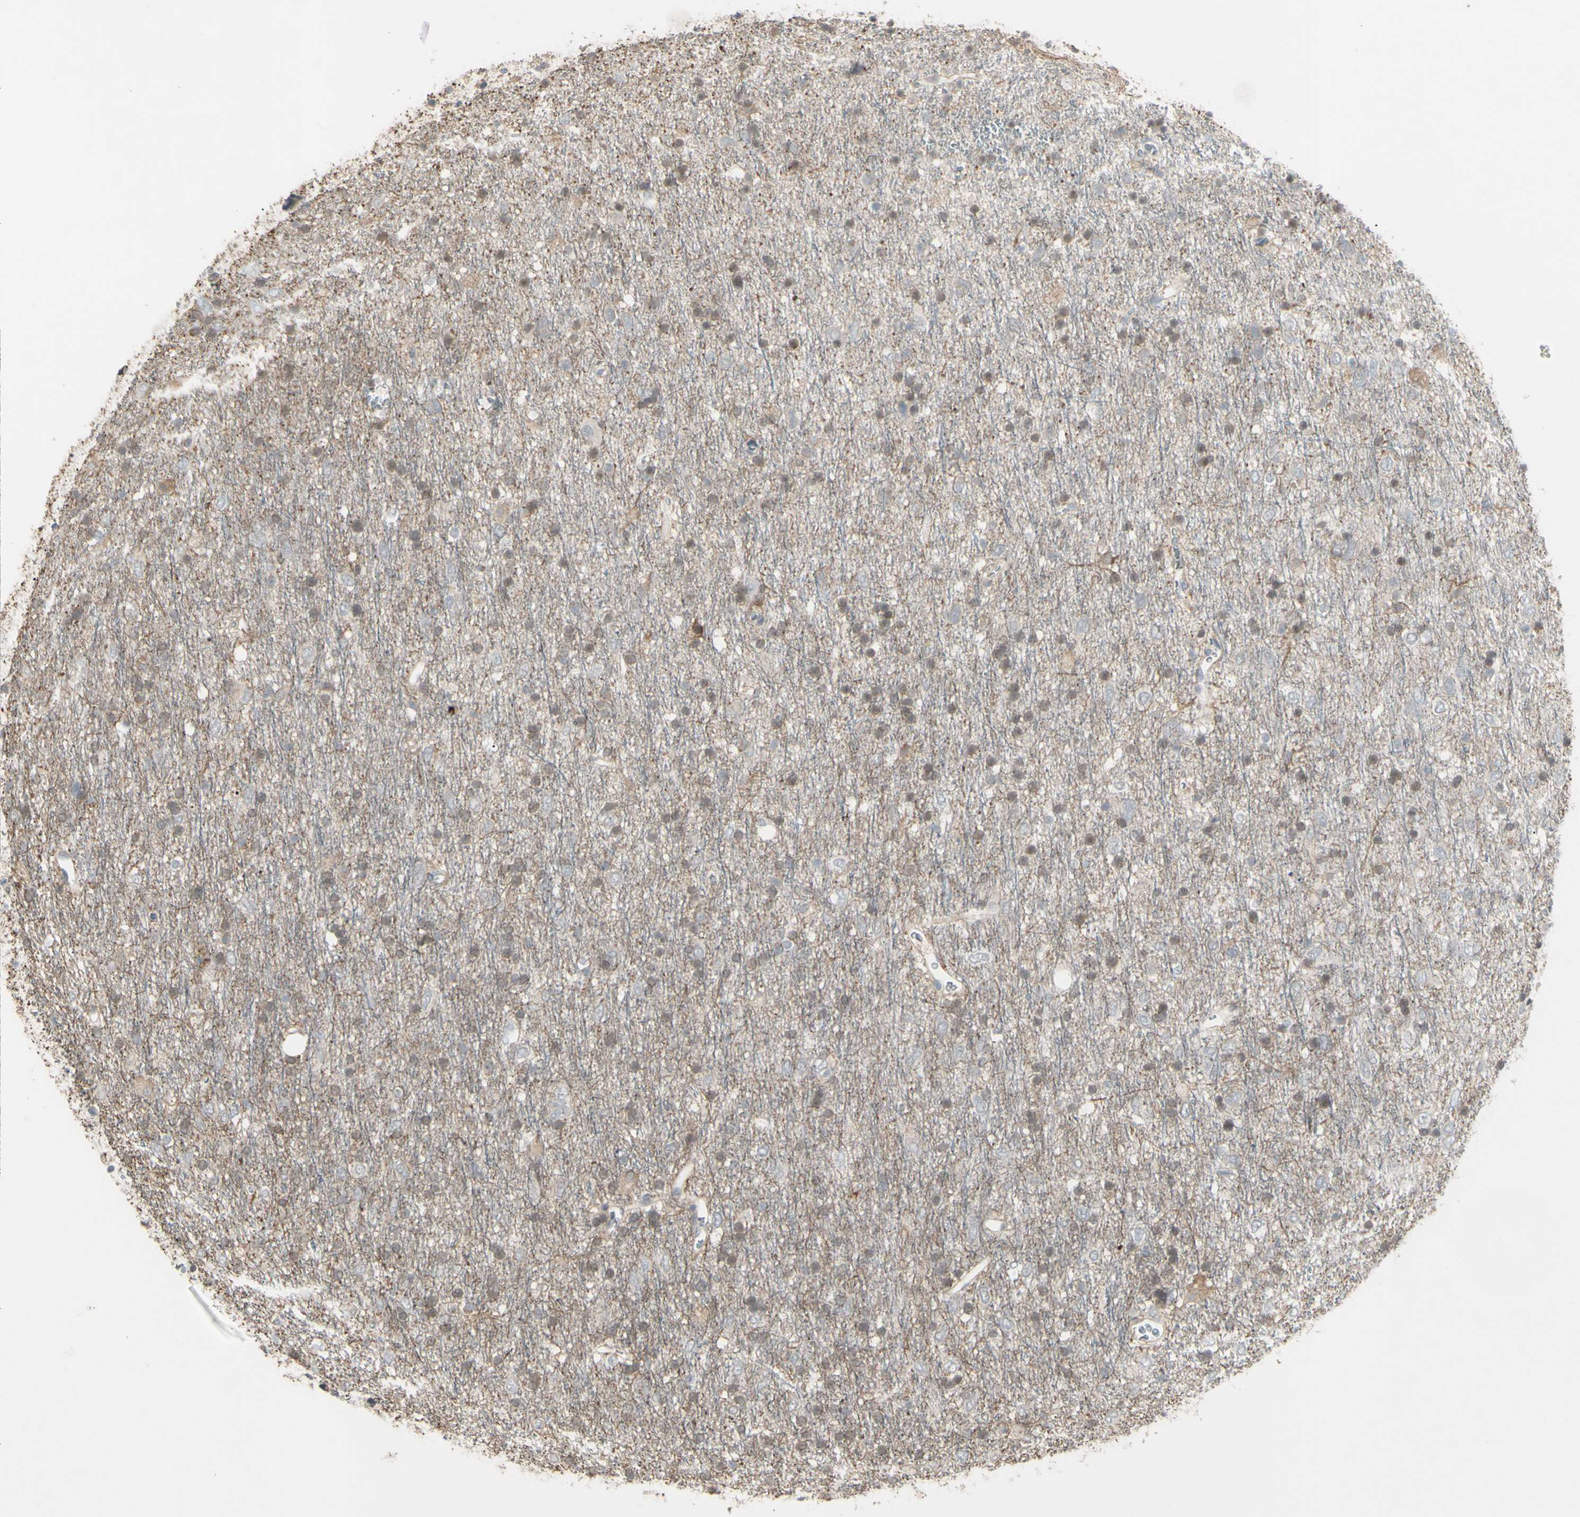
{"staining": {"intensity": "weak", "quantity": "25%-75%", "location": "nuclear"}, "tissue": "glioma", "cell_type": "Tumor cells", "image_type": "cancer", "snomed": [{"axis": "morphology", "description": "Glioma, malignant, Low grade"}, {"axis": "topography", "description": "Brain"}], "caption": "IHC photomicrograph of human malignant glioma (low-grade) stained for a protein (brown), which demonstrates low levels of weak nuclear expression in about 25%-75% of tumor cells.", "gene": "PIAS4", "patient": {"sex": "male", "age": 77}}